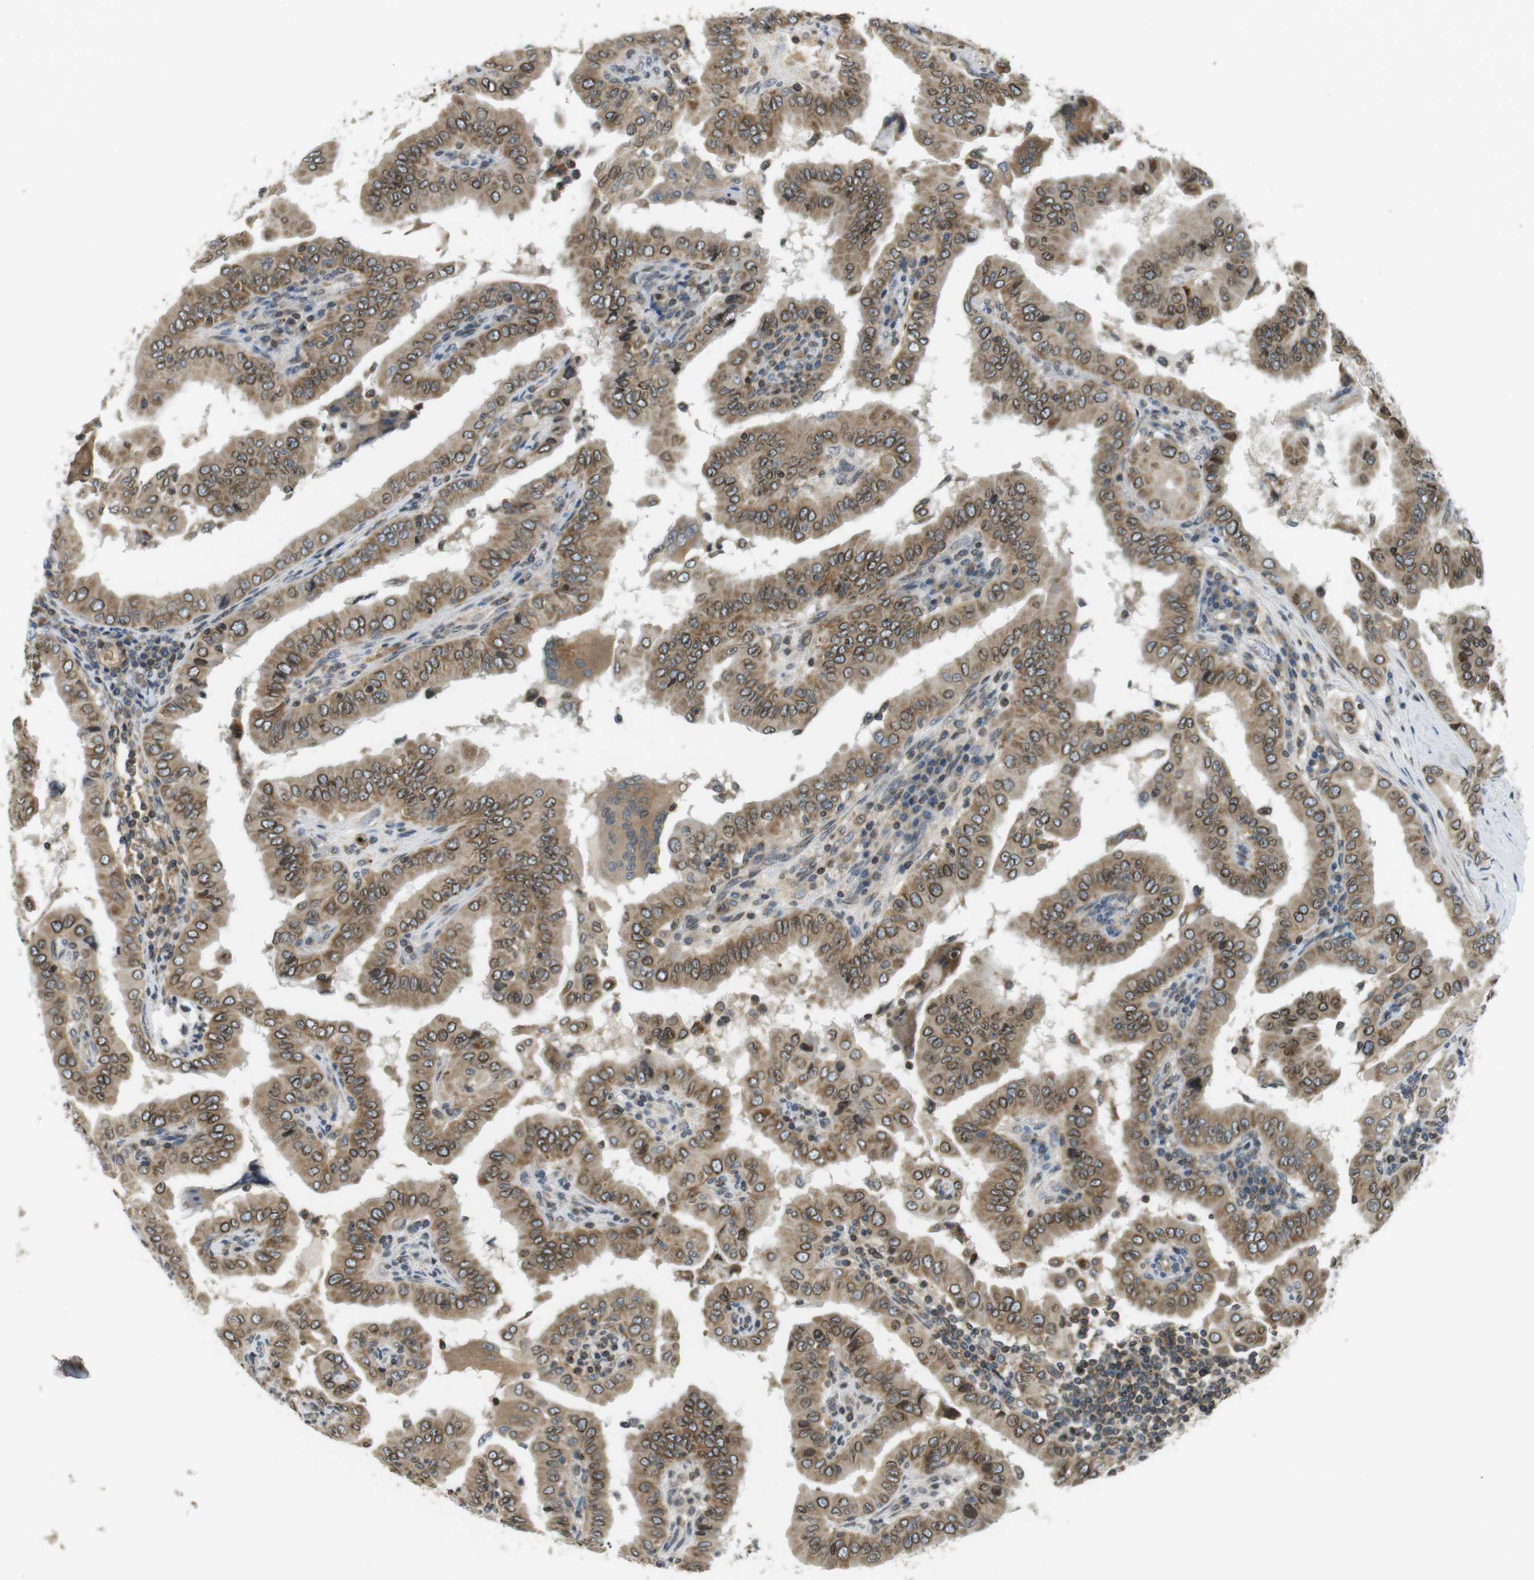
{"staining": {"intensity": "moderate", "quantity": ">75%", "location": "cytoplasmic/membranous,nuclear"}, "tissue": "thyroid cancer", "cell_type": "Tumor cells", "image_type": "cancer", "snomed": [{"axis": "morphology", "description": "Papillary adenocarcinoma, NOS"}, {"axis": "topography", "description": "Thyroid gland"}], "caption": "Approximately >75% of tumor cells in thyroid papillary adenocarcinoma demonstrate moderate cytoplasmic/membranous and nuclear protein expression as visualized by brown immunohistochemical staining.", "gene": "TMX4", "patient": {"sex": "male", "age": 33}}